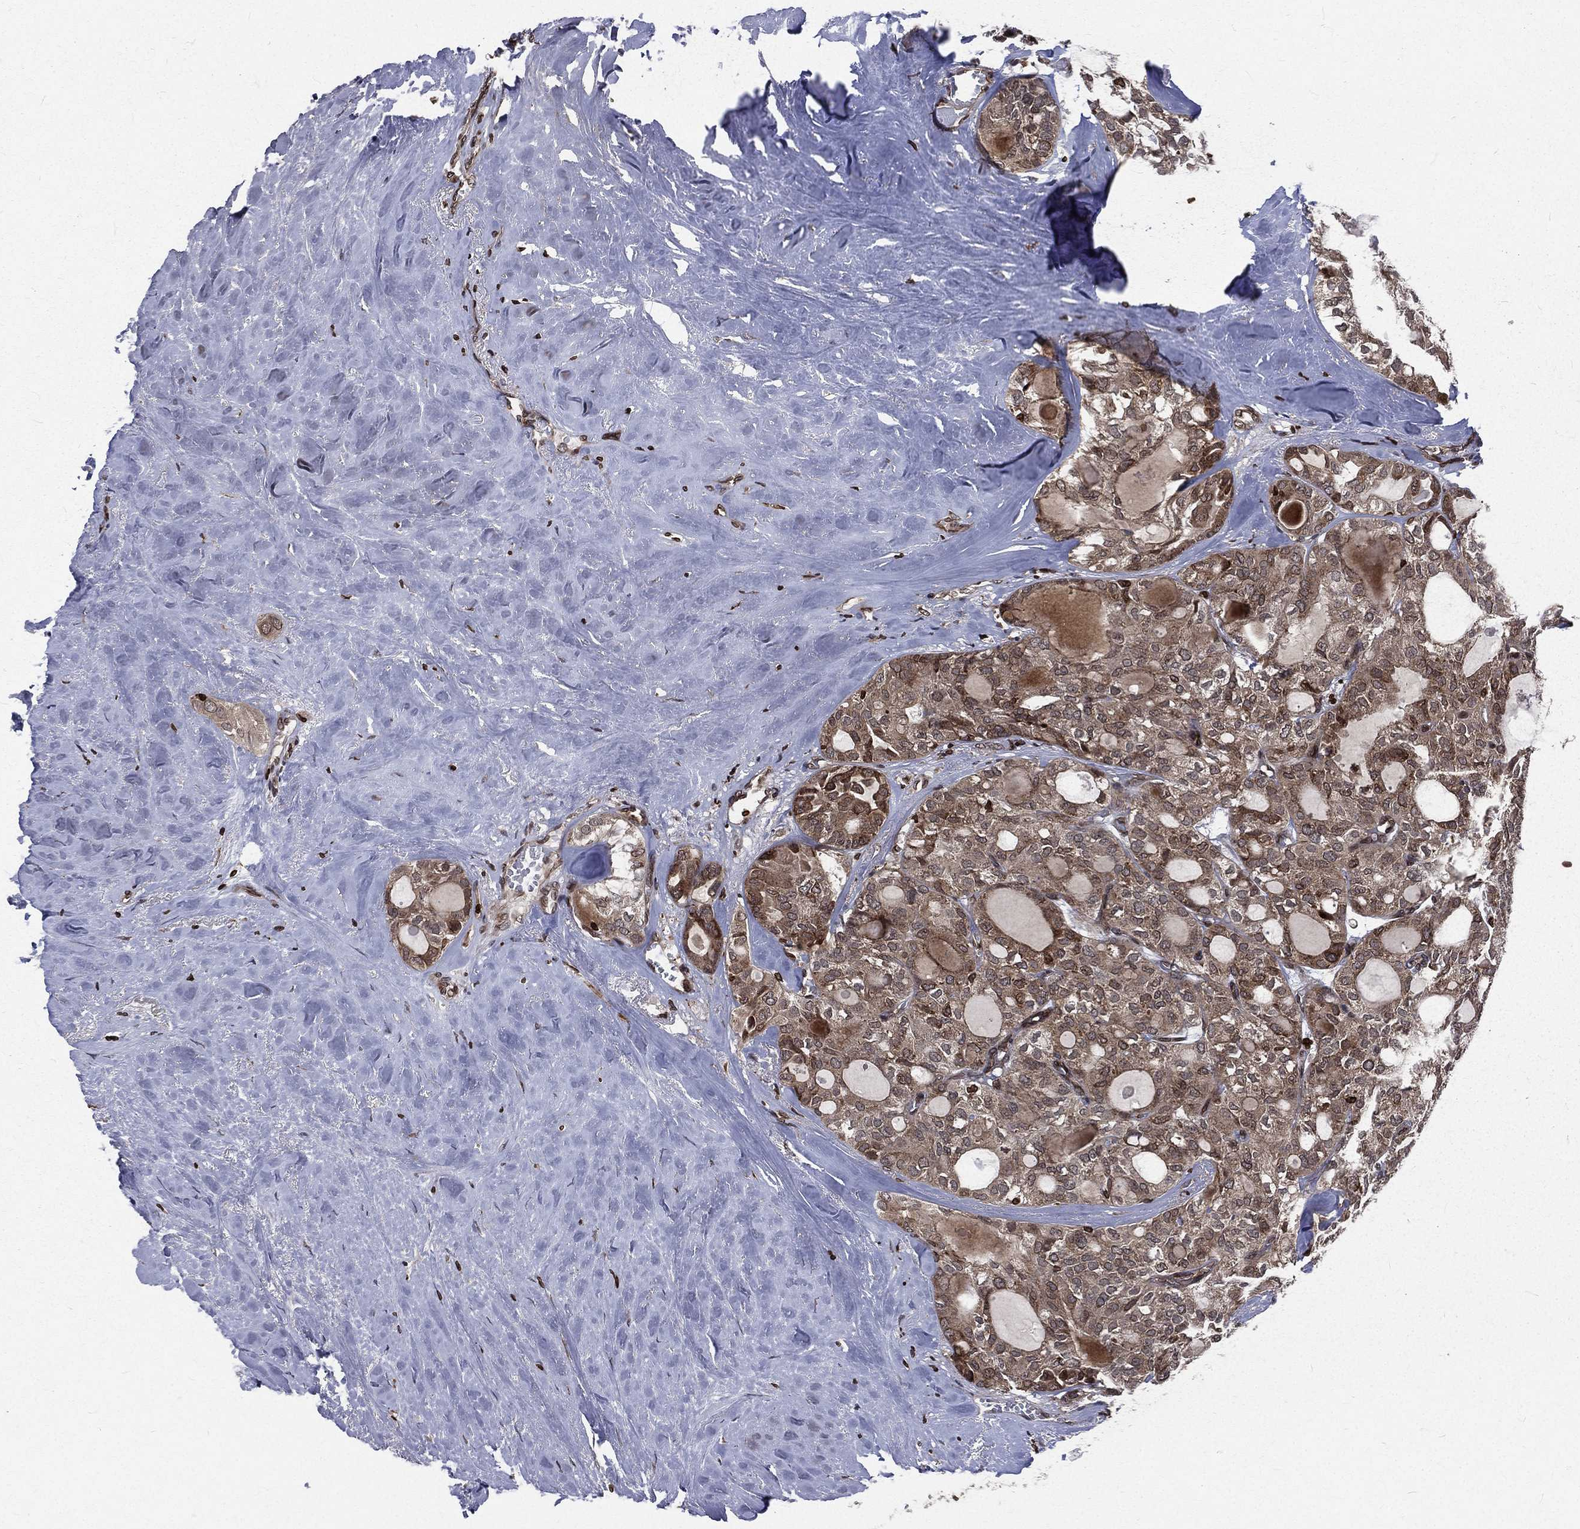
{"staining": {"intensity": "weak", "quantity": "25%-75%", "location": "cytoplasmic/membranous"}, "tissue": "thyroid cancer", "cell_type": "Tumor cells", "image_type": "cancer", "snomed": [{"axis": "morphology", "description": "Follicular adenoma carcinoma, NOS"}, {"axis": "topography", "description": "Thyroid gland"}], "caption": "Human thyroid follicular adenoma carcinoma stained with a protein marker shows weak staining in tumor cells.", "gene": "LBR", "patient": {"sex": "male", "age": 75}}